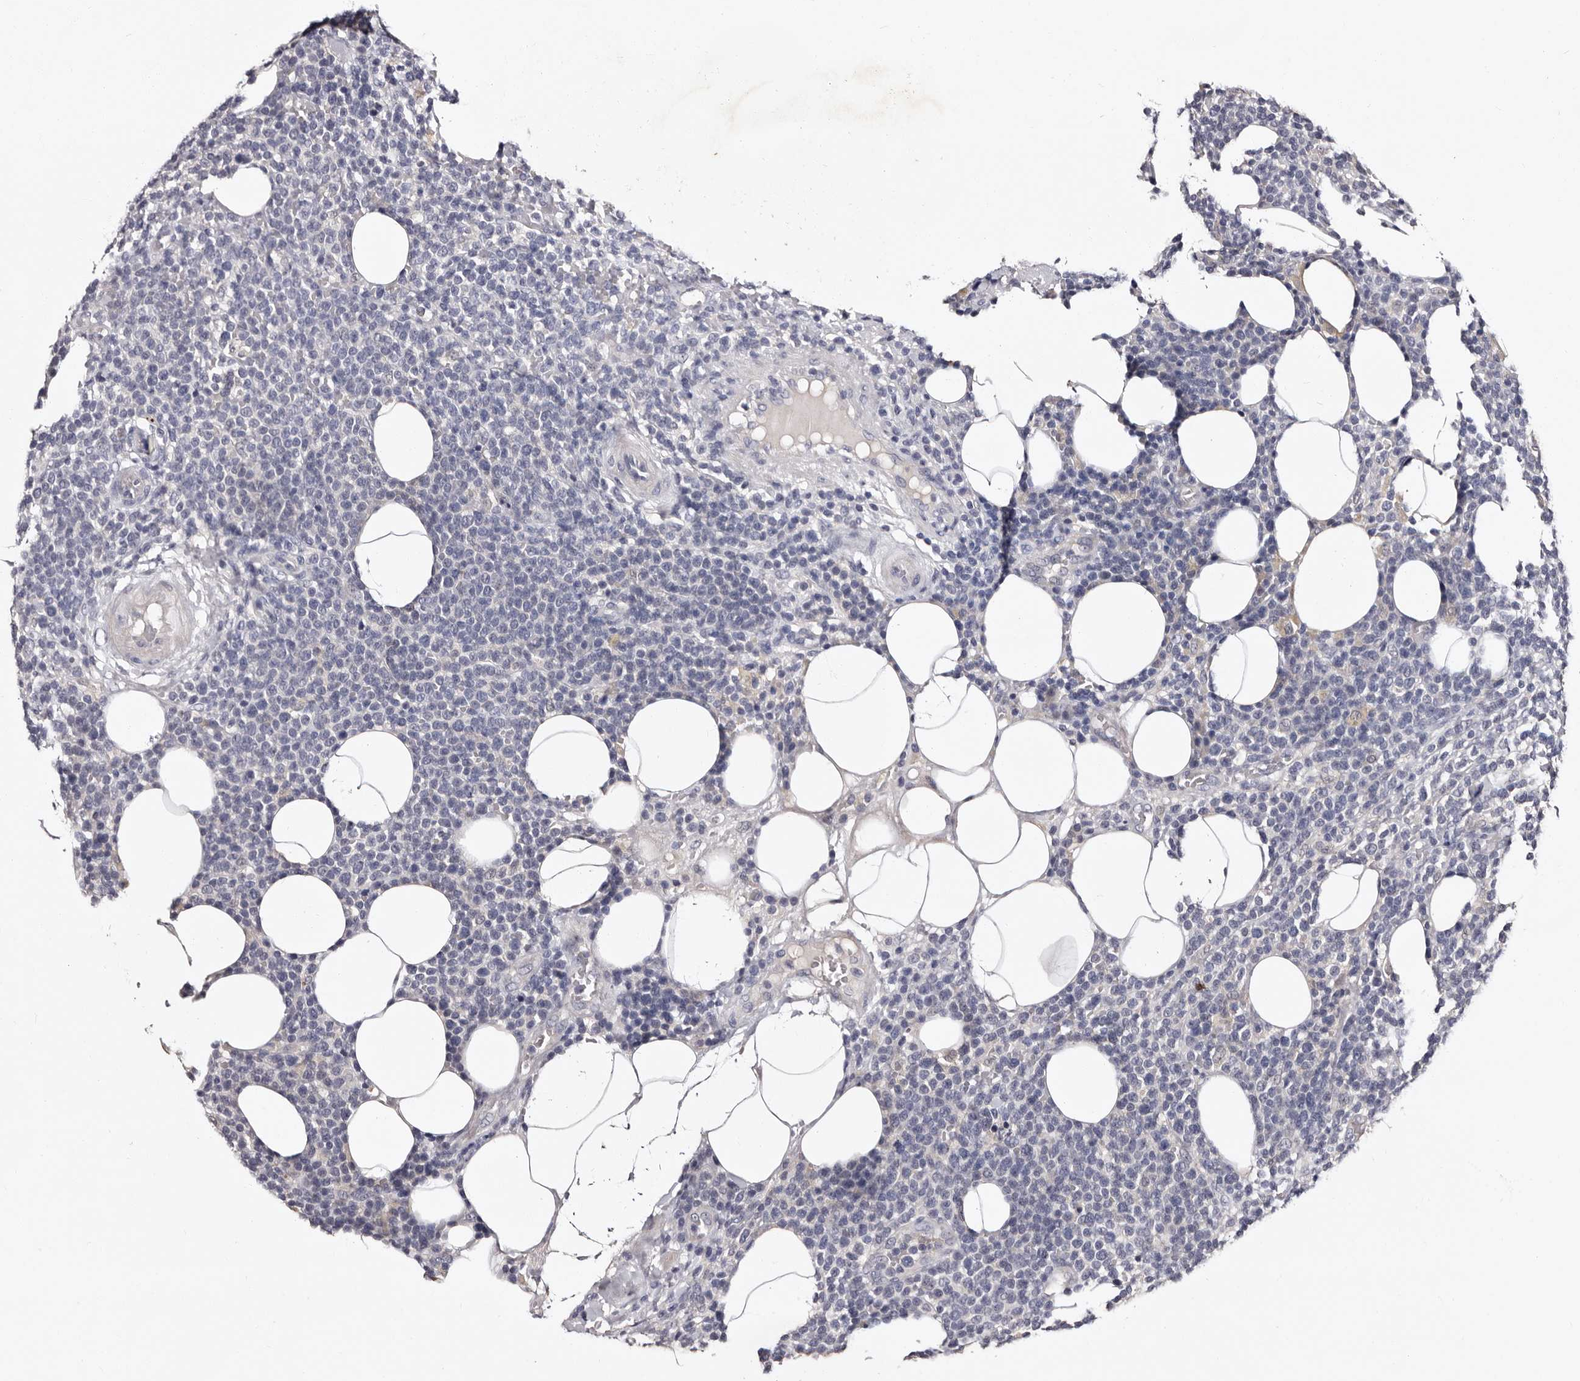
{"staining": {"intensity": "negative", "quantity": "none", "location": "none"}, "tissue": "lymphoma", "cell_type": "Tumor cells", "image_type": "cancer", "snomed": [{"axis": "morphology", "description": "Malignant lymphoma, non-Hodgkin's type, High grade"}, {"axis": "topography", "description": "Lymph node"}], "caption": "Malignant lymphoma, non-Hodgkin's type (high-grade) stained for a protein using immunohistochemistry reveals no expression tumor cells.", "gene": "LANCL2", "patient": {"sex": "male", "age": 61}}